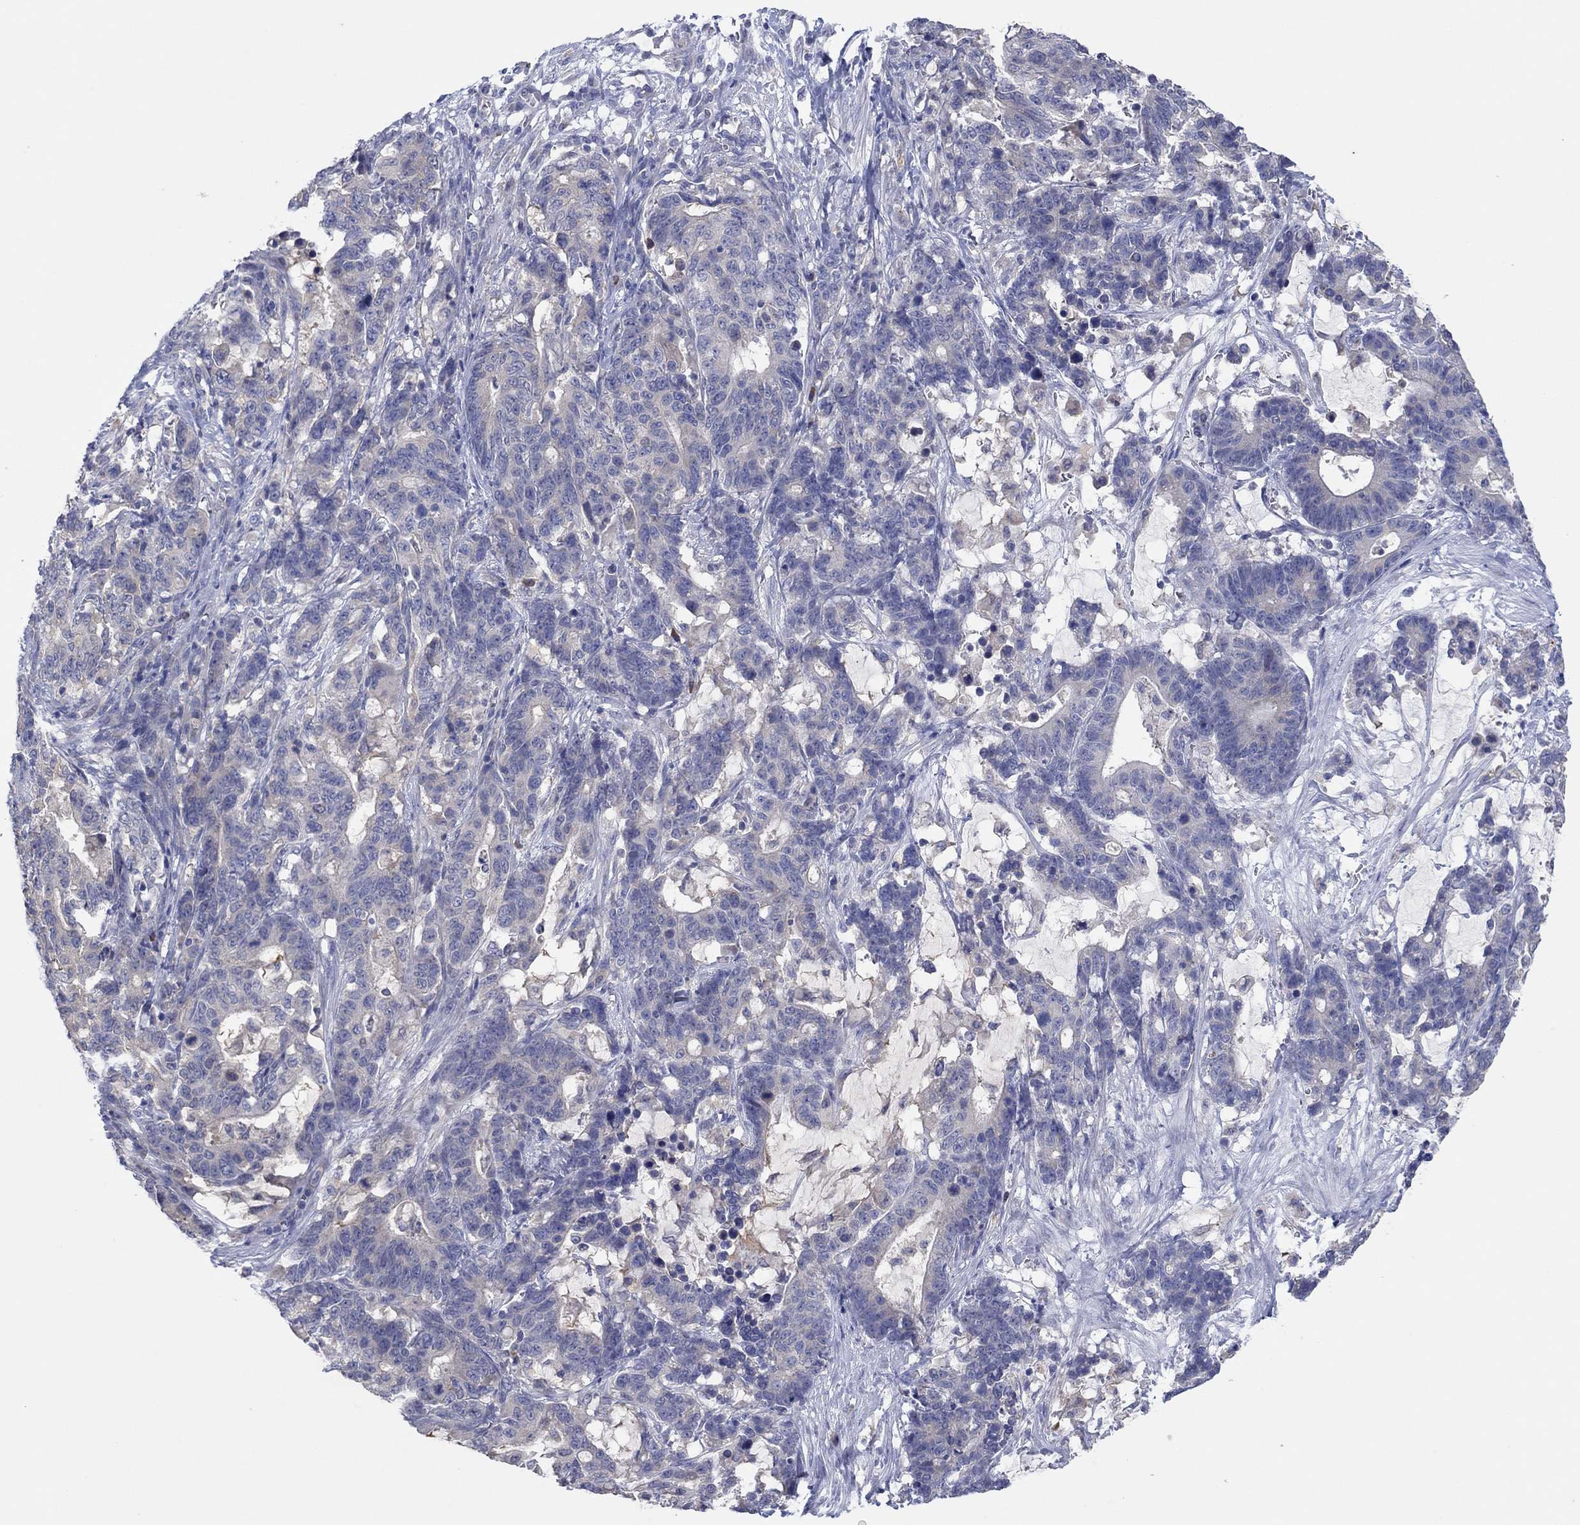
{"staining": {"intensity": "negative", "quantity": "none", "location": "none"}, "tissue": "stomach cancer", "cell_type": "Tumor cells", "image_type": "cancer", "snomed": [{"axis": "morphology", "description": "Normal tissue, NOS"}, {"axis": "morphology", "description": "Adenocarcinoma, NOS"}, {"axis": "topography", "description": "Stomach"}], "caption": "Image shows no protein positivity in tumor cells of stomach adenocarcinoma tissue. Nuclei are stained in blue.", "gene": "PLCL2", "patient": {"sex": "female", "age": 64}}